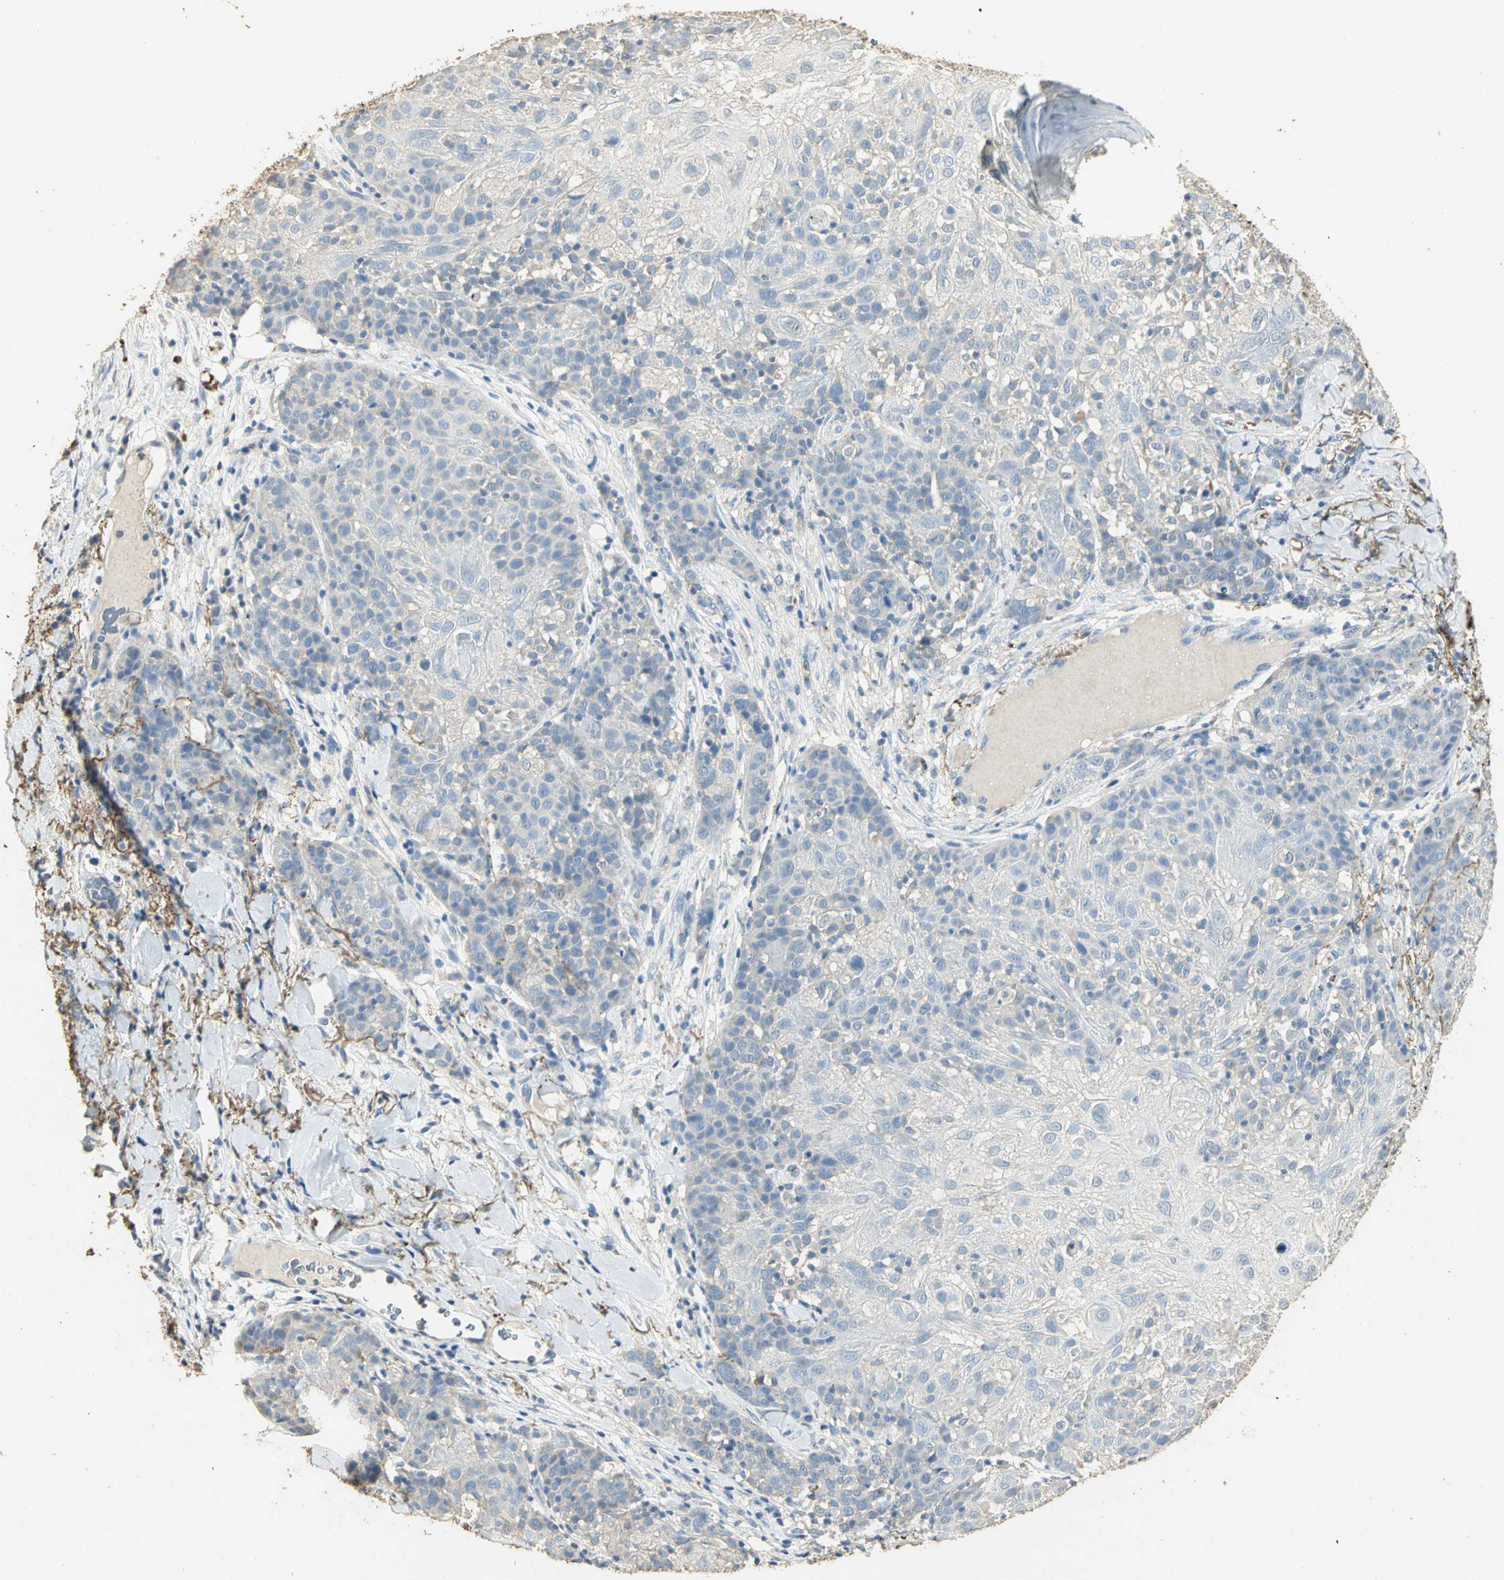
{"staining": {"intensity": "negative", "quantity": "none", "location": "none"}, "tissue": "skin cancer", "cell_type": "Tumor cells", "image_type": "cancer", "snomed": [{"axis": "morphology", "description": "Normal tissue, NOS"}, {"axis": "morphology", "description": "Squamous cell carcinoma, NOS"}, {"axis": "topography", "description": "Skin"}], "caption": "A photomicrograph of human skin squamous cell carcinoma is negative for staining in tumor cells.", "gene": "ASB9", "patient": {"sex": "female", "age": 83}}